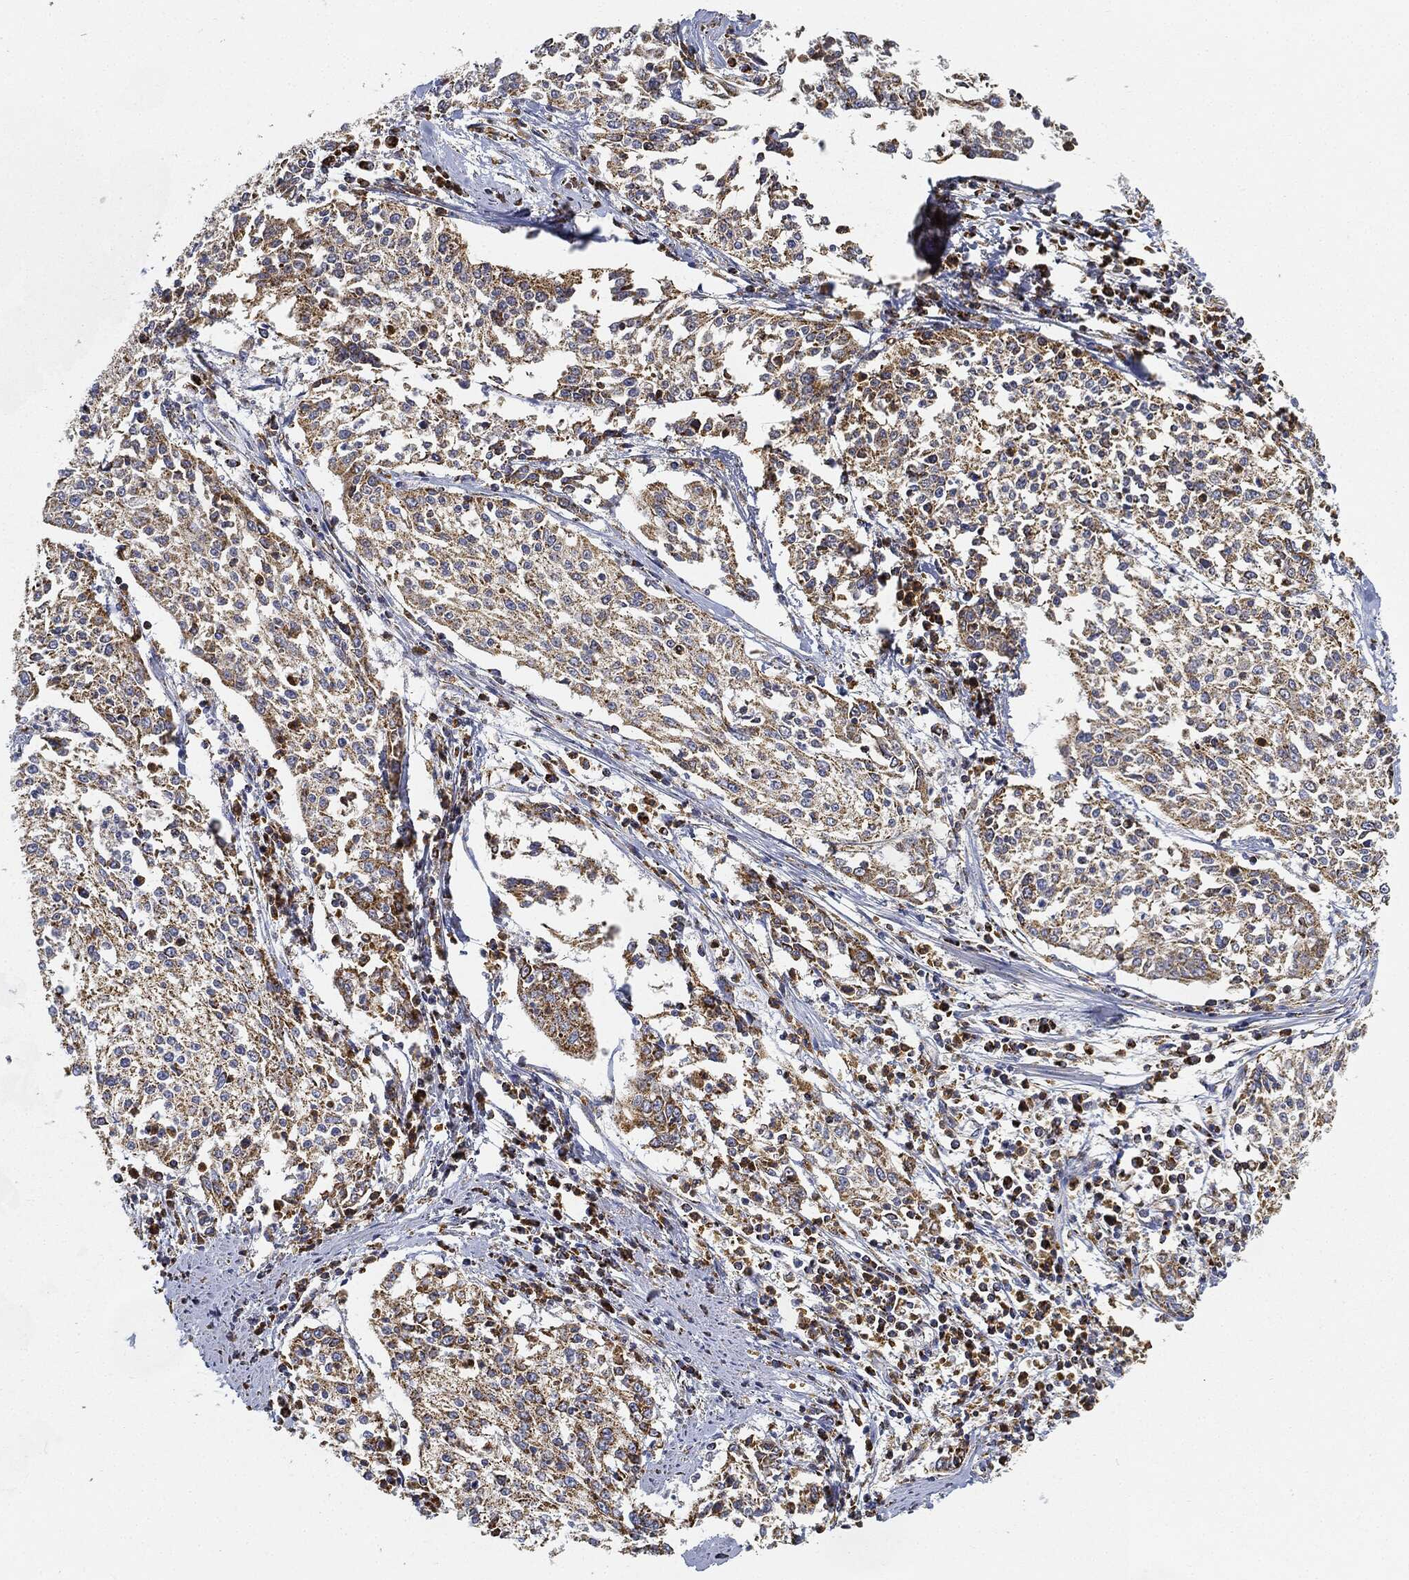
{"staining": {"intensity": "moderate", "quantity": ">75%", "location": "cytoplasmic/membranous"}, "tissue": "cervical cancer", "cell_type": "Tumor cells", "image_type": "cancer", "snomed": [{"axis": "morphology", "description": "Squamous cell carcinoma, NOS"}, {"axis": "topography", "description": "Cervix"}], "caption": "DAB immunohistochemical staining of cervical cancer (squamous cell carcinoma) displays moderate cytoplasmic/membranous protein expression in about >75% of tumor cells.", "gene": "CAPN15", "patient": {"sex": "female", "age": 41}}